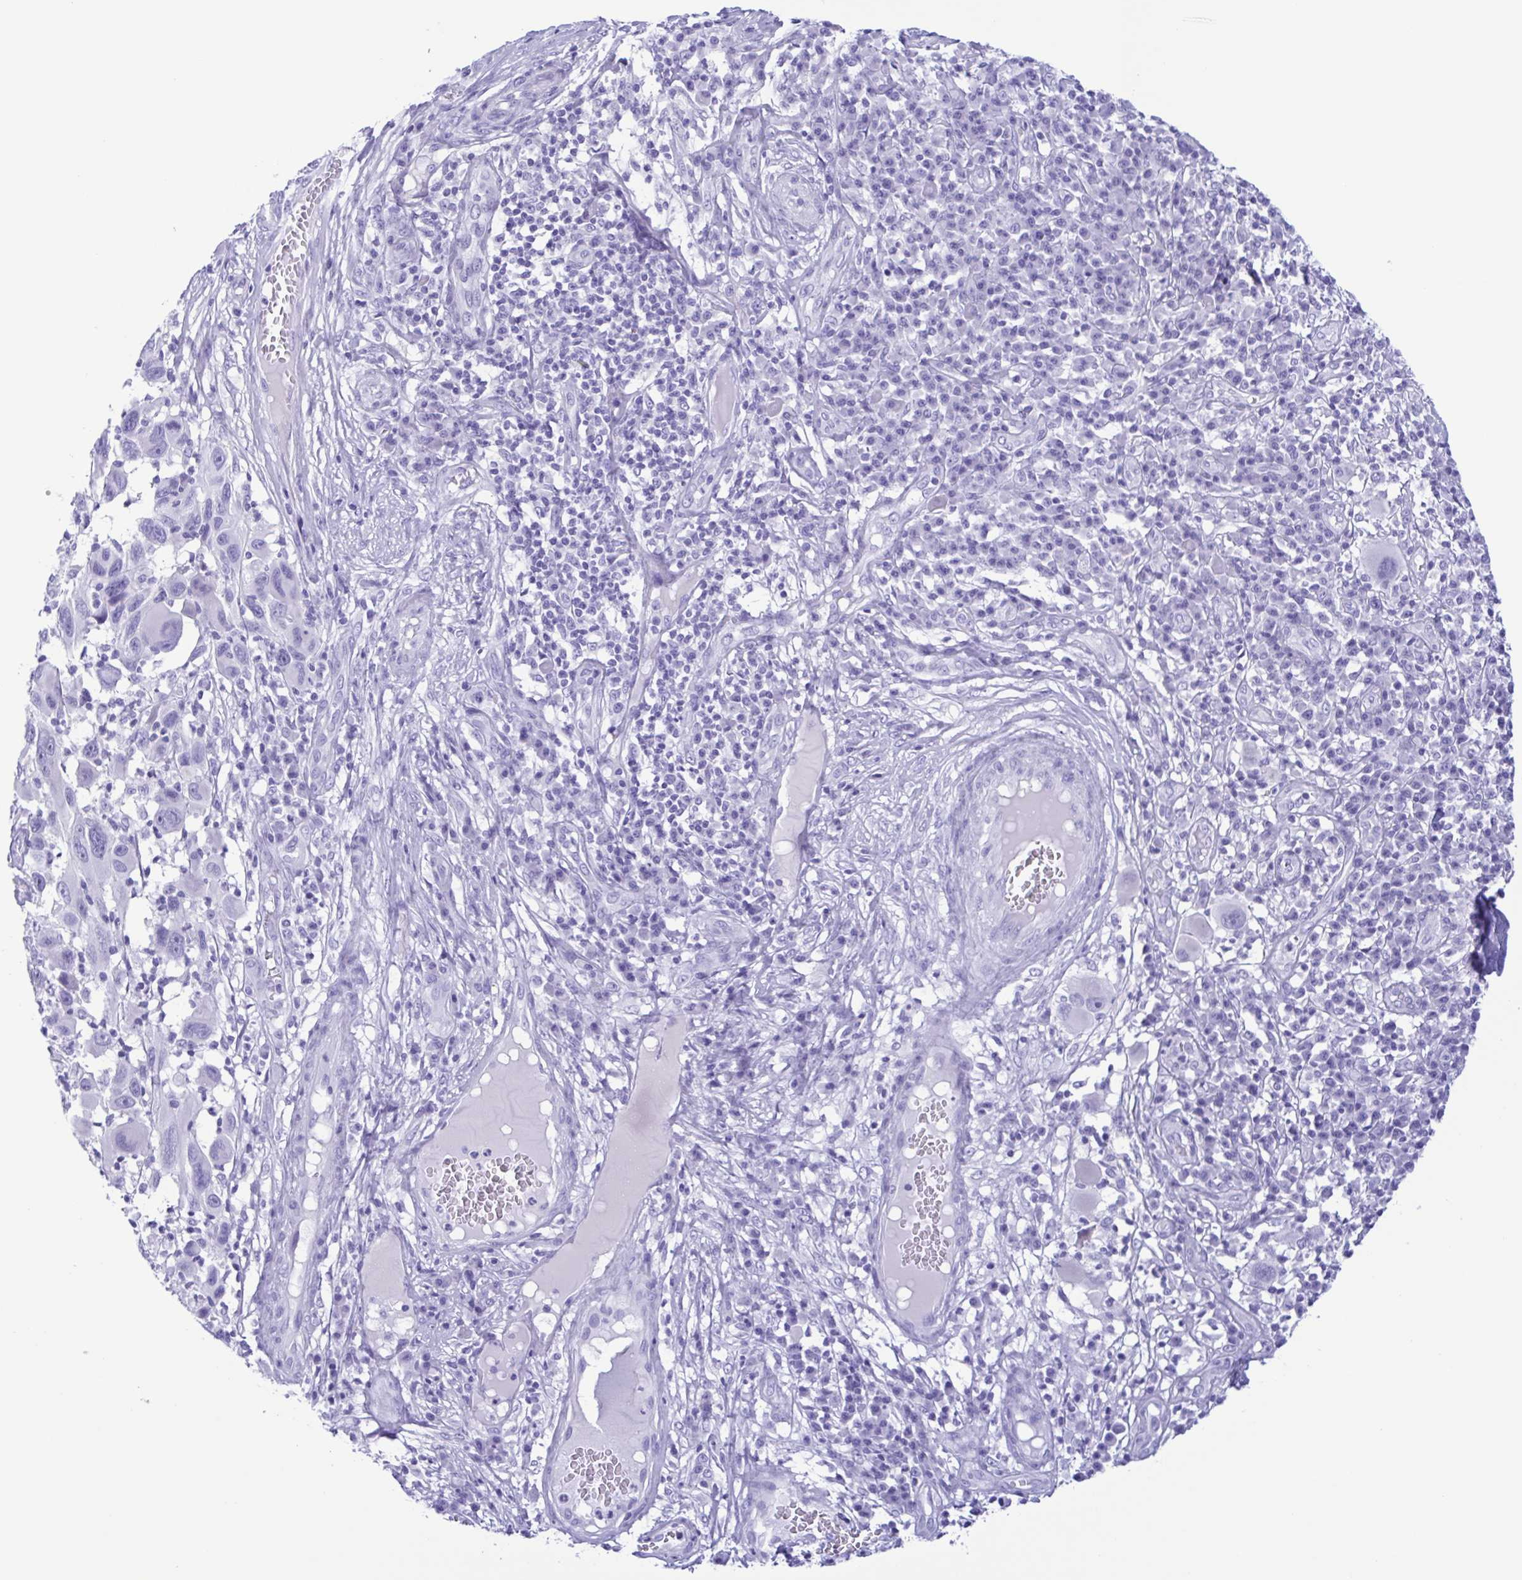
{"staining": {"intensity": "negative", "quantity": "none", "location": "none"}, "tissue": "melanoma", "cell_type": "Tumor cells", "image_type": "cancer", "snomed": [{"axis": "morphology", "description": "Malignant melanoma, NOS"}, {"axis": "topography", "description": "Skin"}], "caption": "DAB immunohistochemical staining of melanoma displays no significant positivity in tumor cells. The staining was performed using DAB (3,3'-diaminobenzidine) to visualize the protein expression in brown, while the nuclei were stained in blue with hematoxylin (Magnification: 20x).", "gene": "TSPY2", "patient": {"sex": "male", "age": 53}}